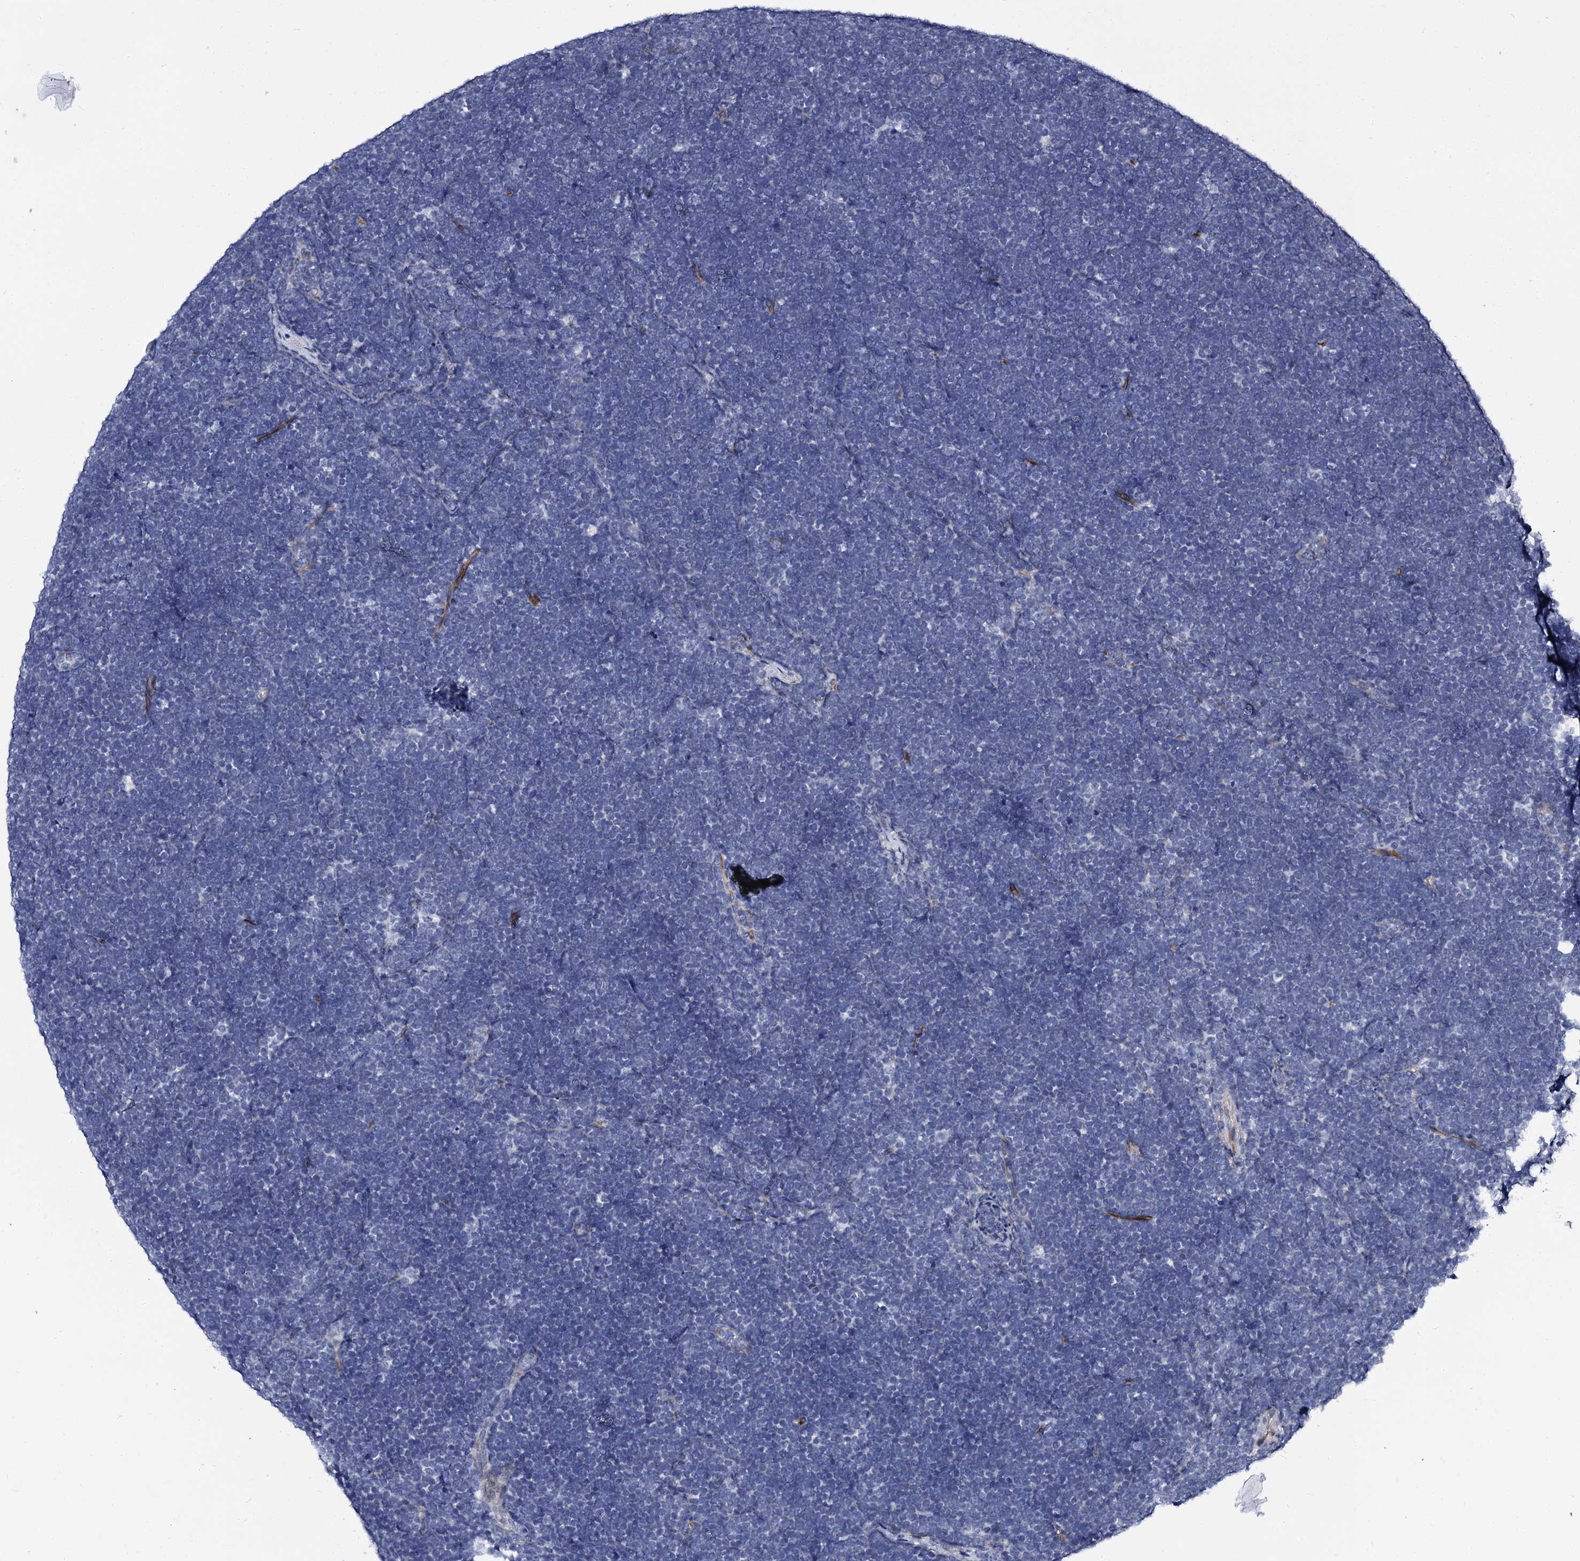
{"staining": {"intensity": "negative", "quantity": "none", "location": "none"}, "tissue": "lymphoma", "cell_type": "Tumor cells", "image_type": "cancer", "snomed": [{"axis": "morphology", "description": "Malignant lymphoma, non-Hodgkin's type, High grade"}, {"axis": "topography", "description": "Lymph node"}], "caption": "This is an immunohistochemistry (IHC) image of human high-grade malignant lymphoma, non-Hodgkin's type. There is no positivity in tumor cells.", "gene": "CBFB", "patient": {"sex": "male", "age": 13}}